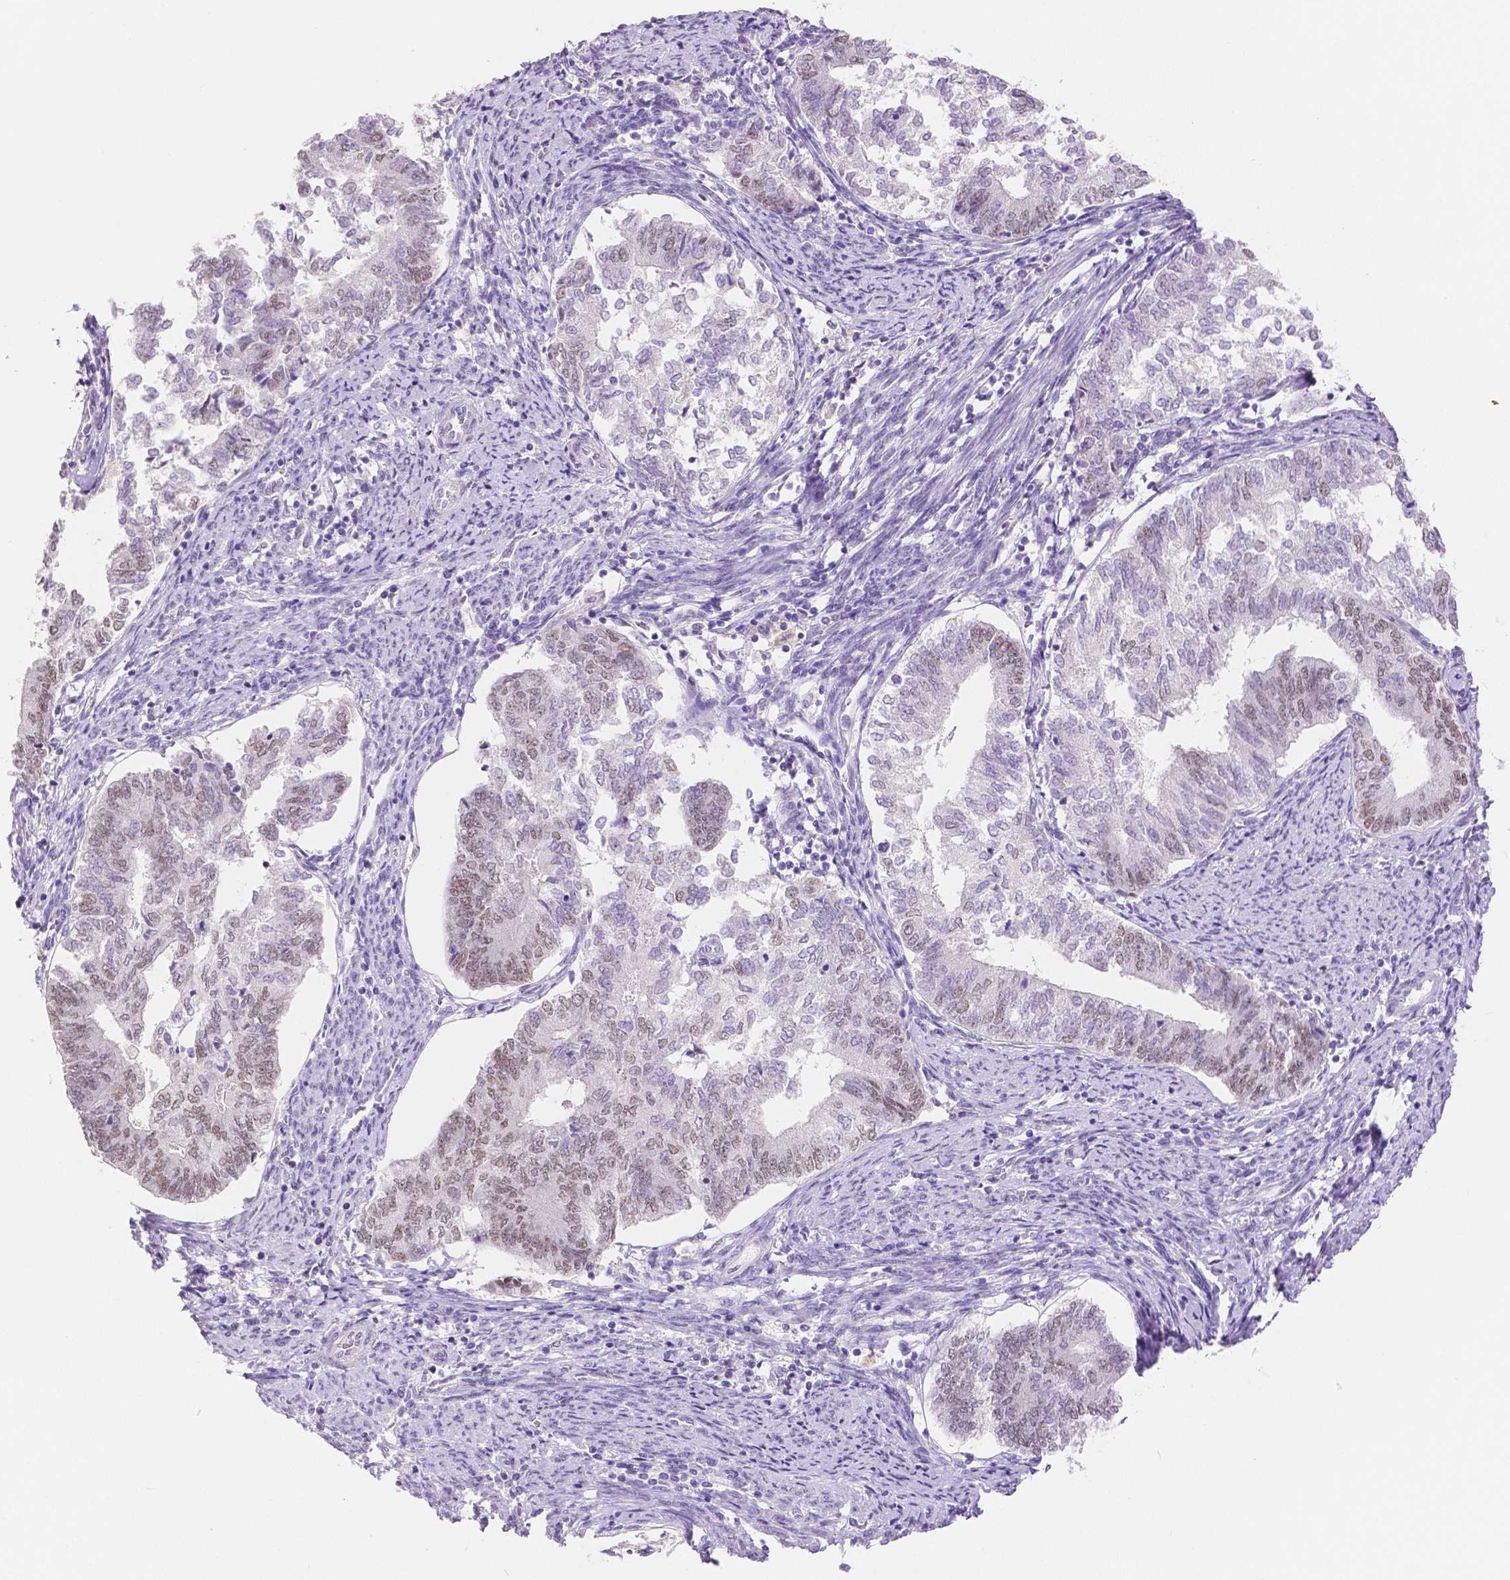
{"staining": {"intensity": "weak", "quantity": "<25%", "location": "nuclear"}, "tissue": "endometrial cancer", "cell_type": "Tumor cells", "image_type": "cancer", "snomed": [{"axis": "morphology", "description": "Adenocarcinoma, NOS"}, {"axis": "topography", "description": "Endometrium"}], "caption": "An immunohistochemistry photomicrograph of adenocarcinoma (endometrial) is shown. There is no staining in tumor cells of adenocarcinoma (endometrial). (DAB (3,3'-diaminobenzidine) immunohistochemistry visualized using brightfield microscopy, high magnification).", "gene": "HNF1B", "patient": {"sex": "female", "age": 65}}